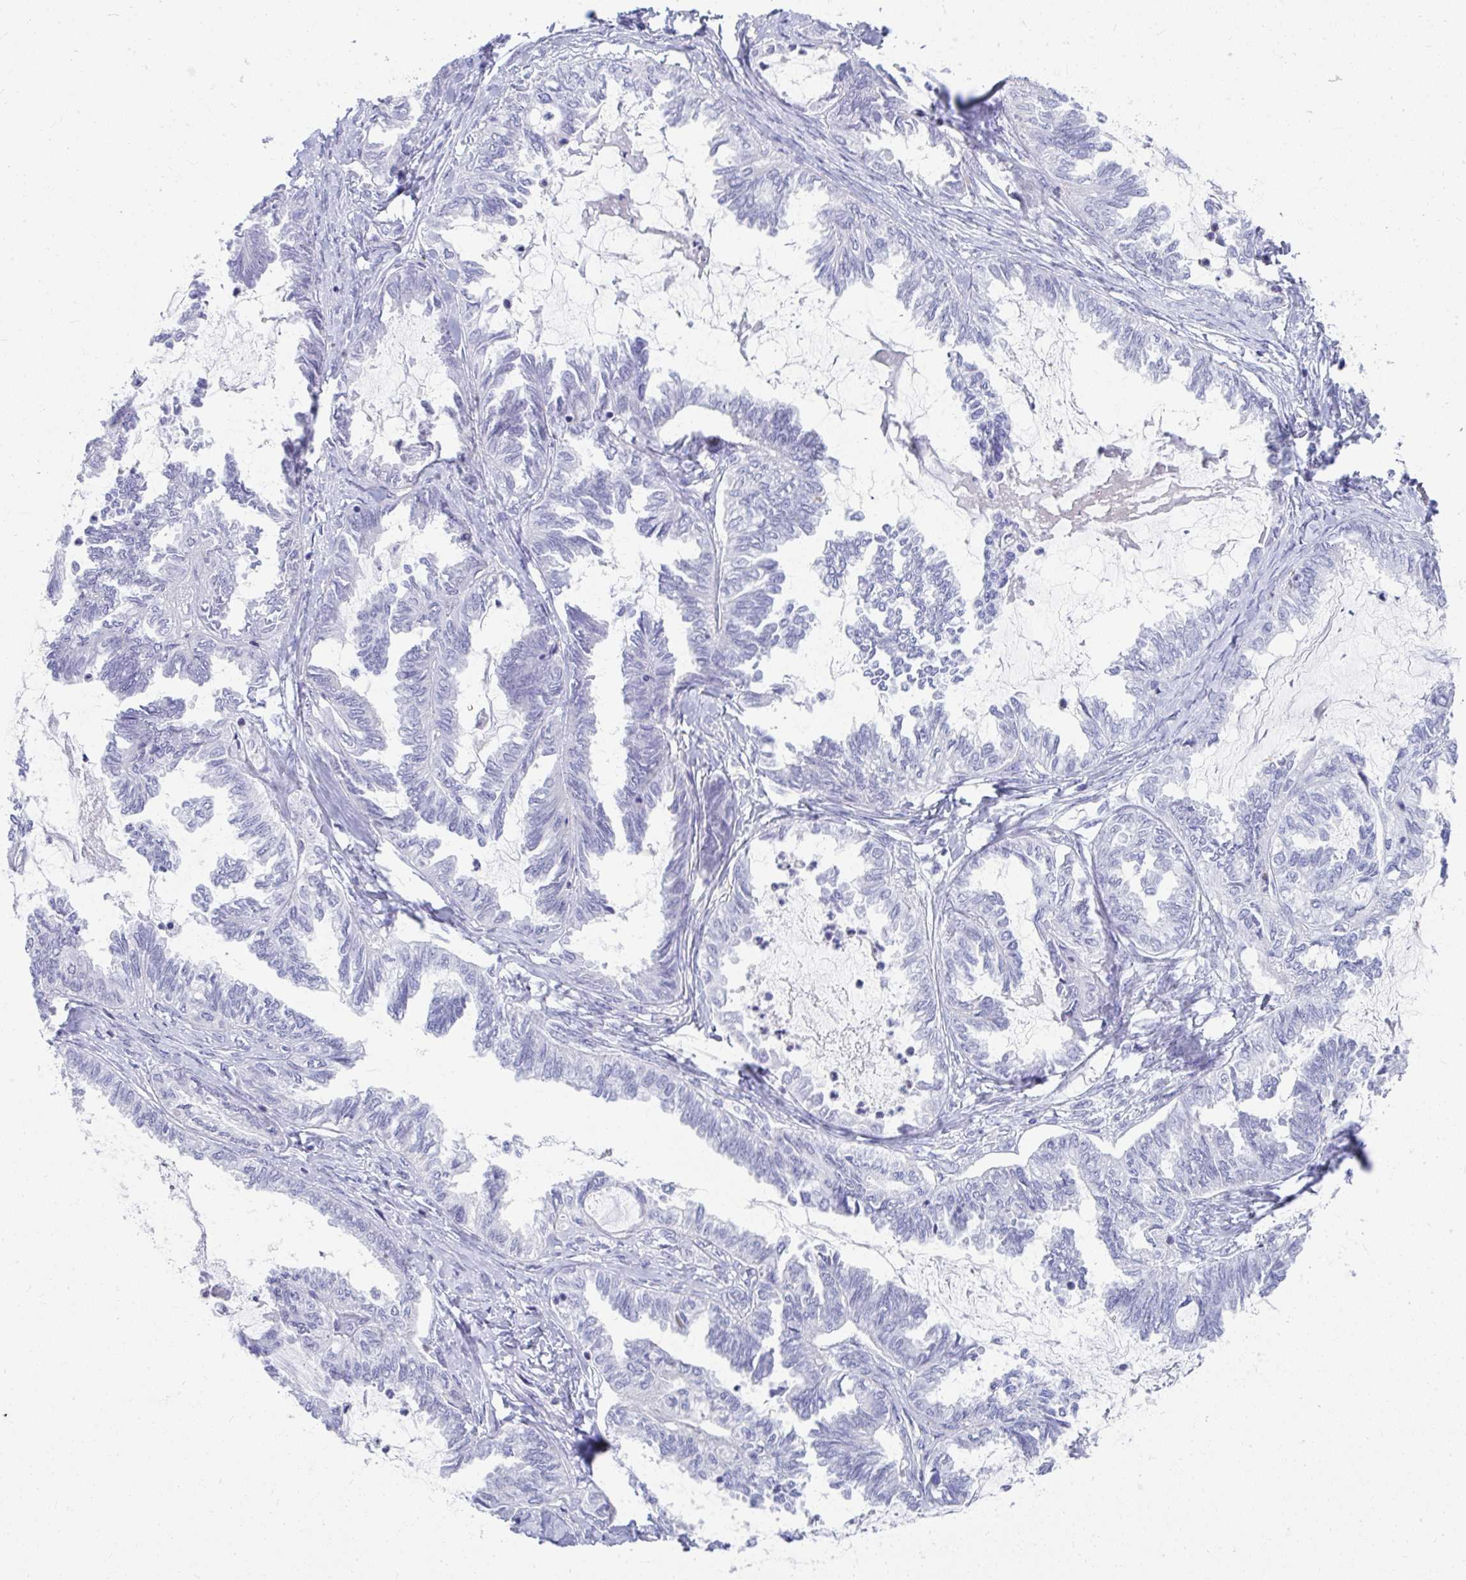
{"staining": {"intensity": "negative", "quantity": "none", "location": "none"}, "tissue": "ovarian cancer", "cell_type": "Tumor cells", "image_type": "cancer", "snomed": [{"axis": "morphology", "description": "Carcinoma, endometroid"}, {"axis": "topography", "description": "Ovary"}], "caption": "Immunohistochemistry (IHC) of ovarian cancer shows no expression in tumor cells.", "gene": "ISL1", "patient": {"sex": "female", "age": 70}}